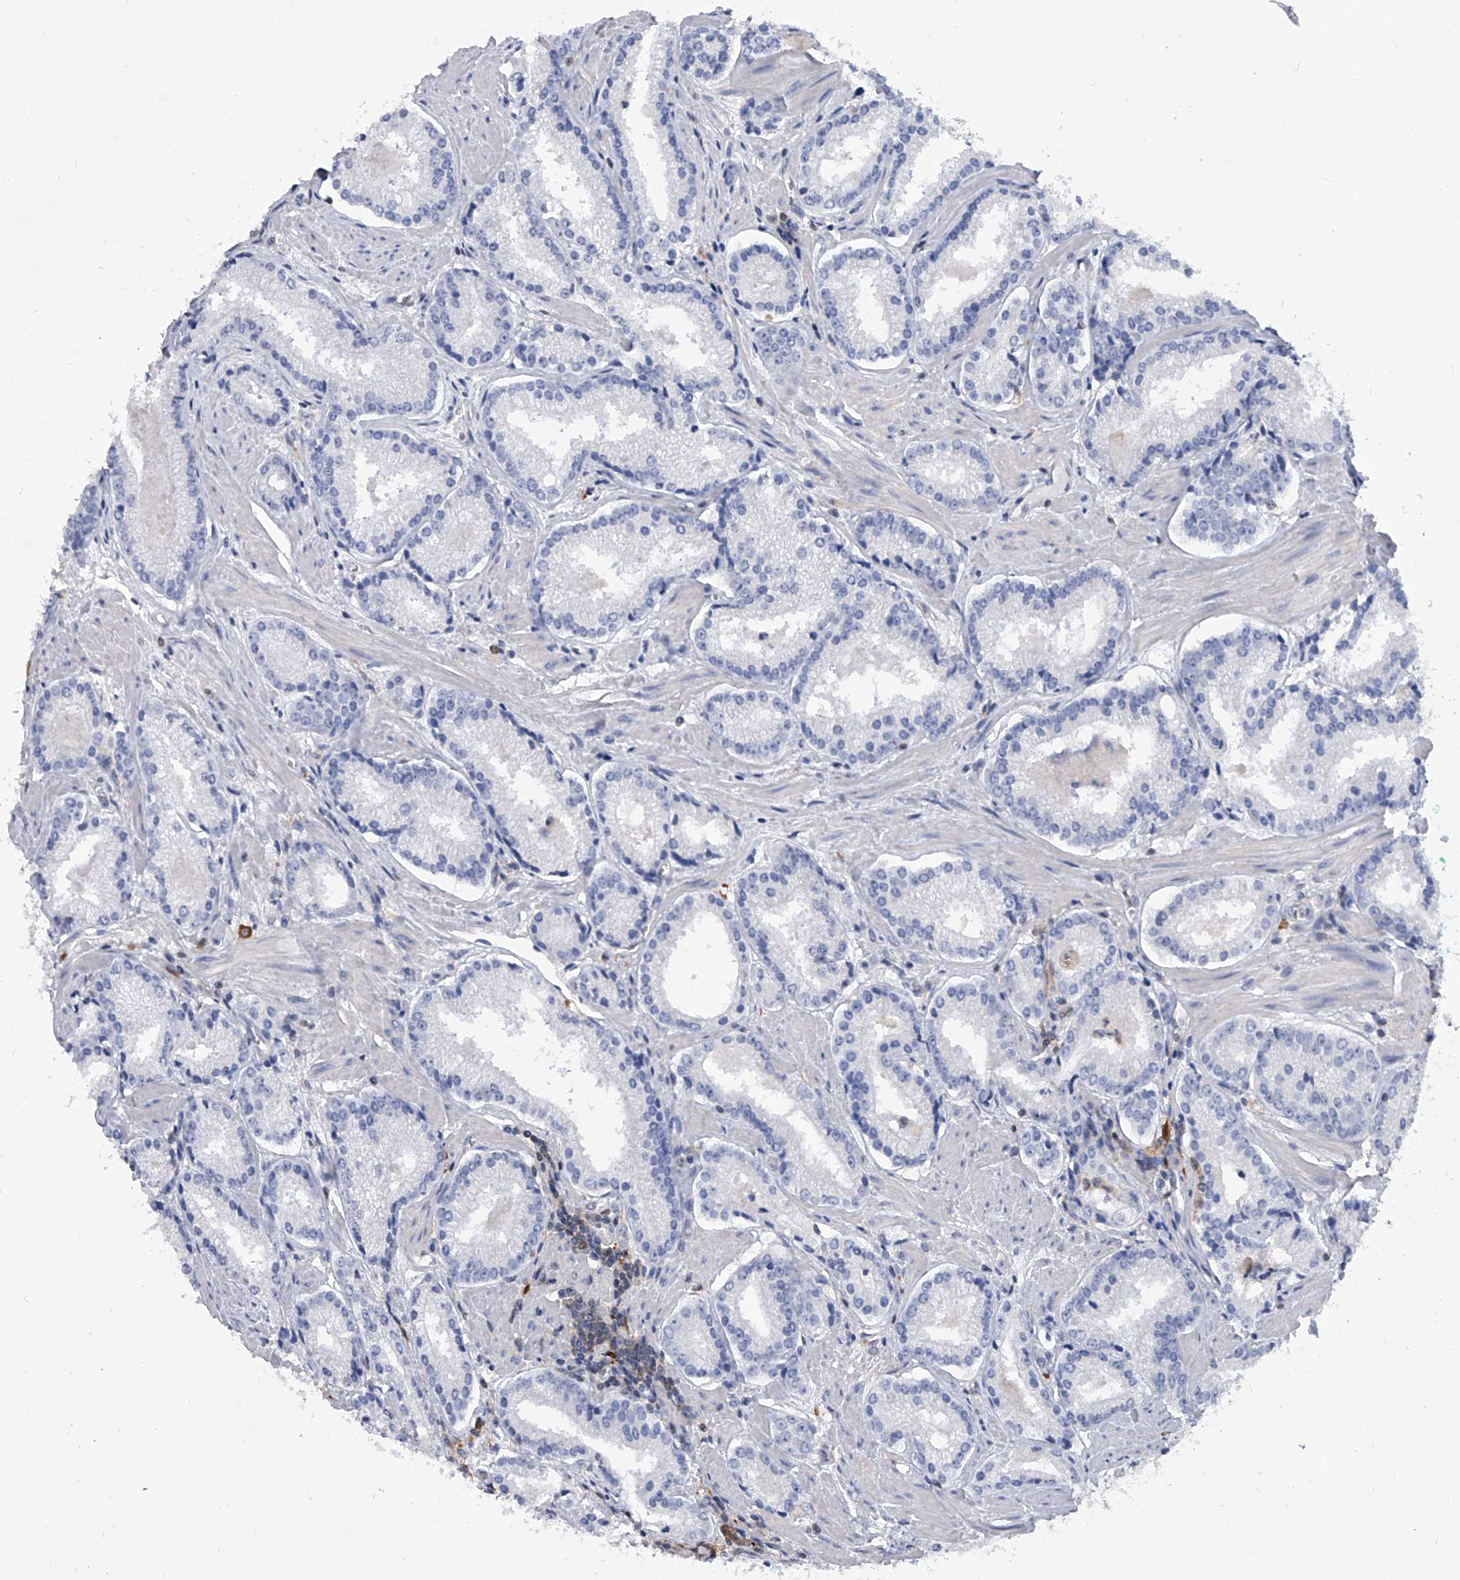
{"staining": {"intensity": "negative", "quantity": "none", "location": "none"}, "tissue": "prostate cancer", "cell_type": "Tumor cells", "image_type": "cancer", "snomed": [{"axis": "morphology", "description": "Adenocarcinoma, Low grade"}, {"axis": "topography", "description": "Prostate"}], "caption": "Tumor cells are negative for protein expression in human prostate low-grade adenocarcinoma.", "gene": "SERPINB9", "patient": {"sex": "male", "age": 54}}